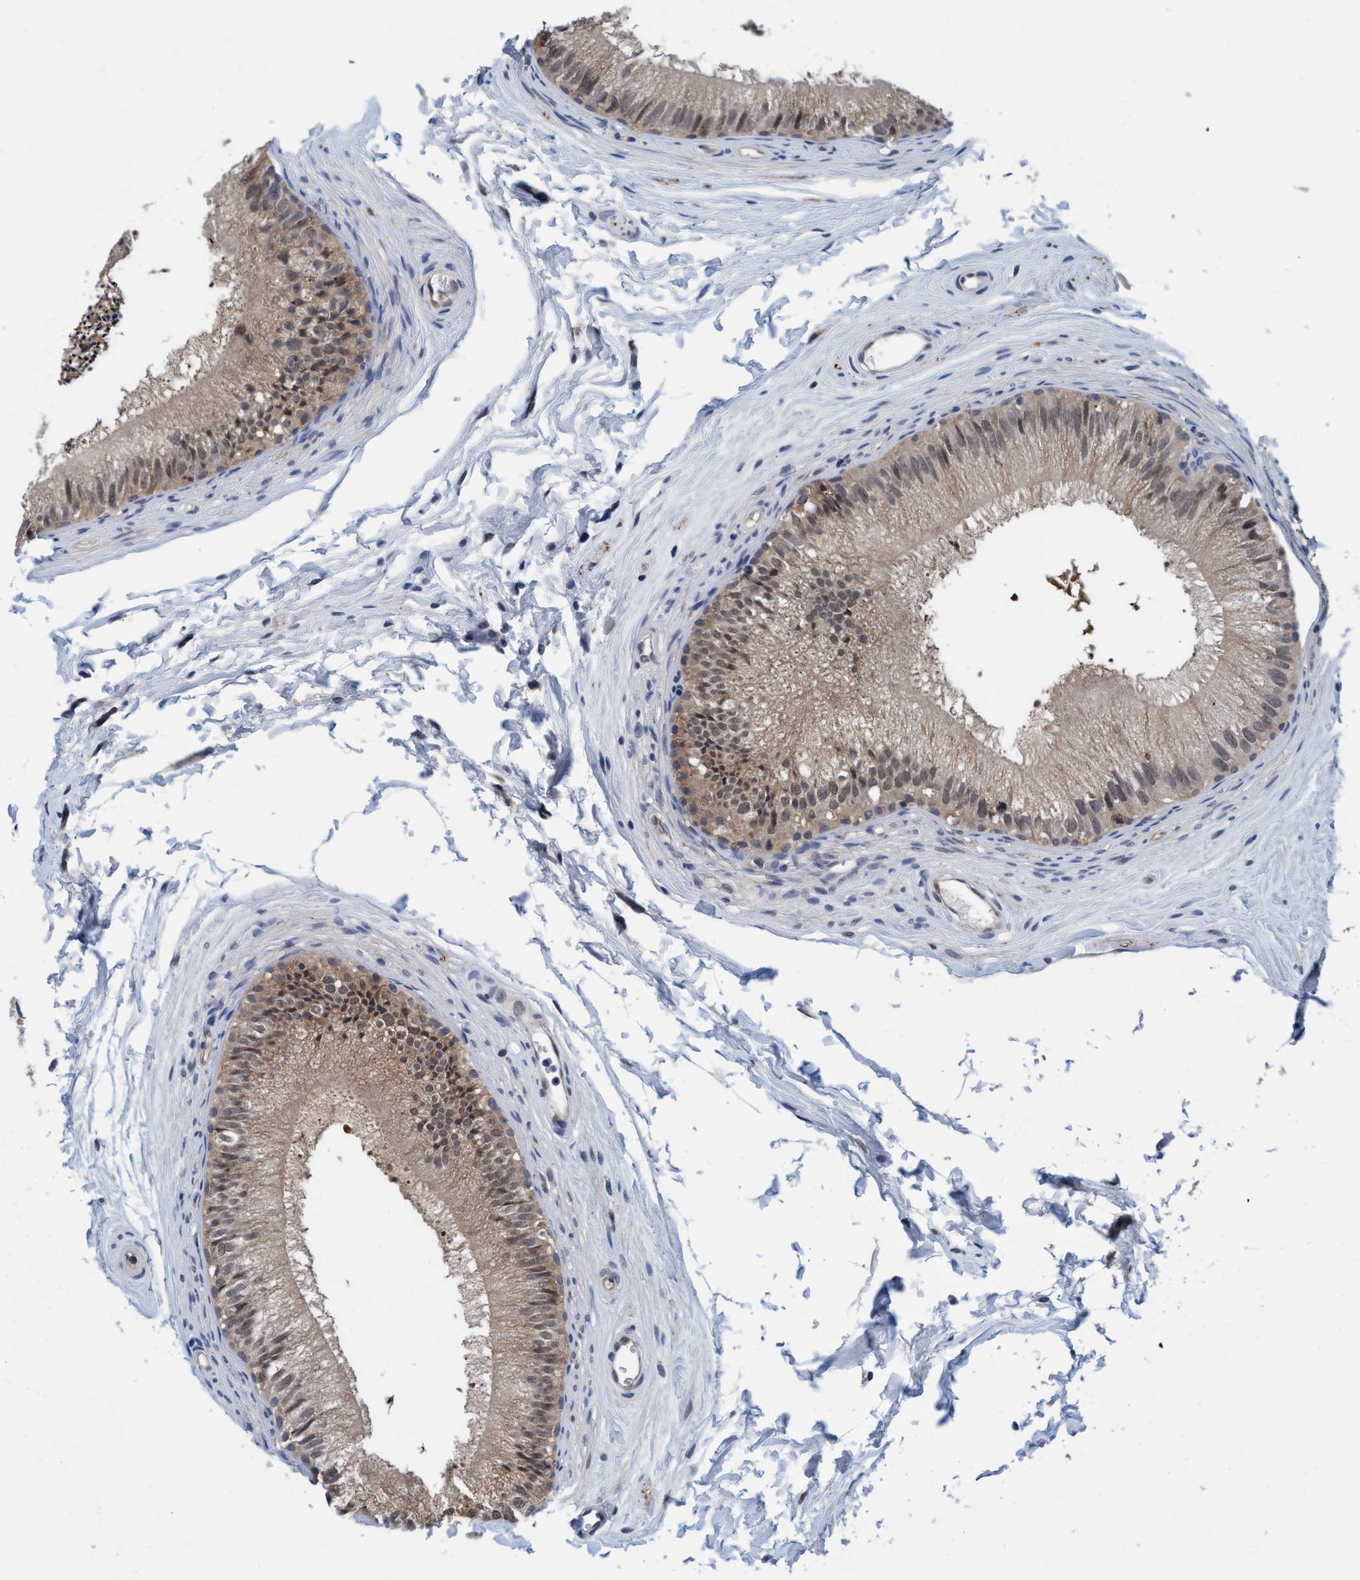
{"staining": {"intensity": "weak", "quantity": ">75%", "location": "cytoplasmic/membranous,nuclear"}, "tissue": "epididymis", "cell_type": "Glandular cells", "image_type": "normal", "snomed": [{"axis": "morphology", "description": "Normal tissue, NOS"}, {"axis": "topography", "description": "Epididymis"}], "caption": "High-magnification brightfield microscopy of unremarkable epididymis stained with DAB (3,3'-diaminobenzidine) (brown) and counterstained with hematoxylin (blue). glandular cells exhibit weak cytoplasmic/membranous,nuclear expression is present in approximately>75% of cells. (brown staining indicates protein expression, while blue staining denotes nuclei).", "gene": "PSMD12", "patient": {"sex": "male", "age": 56}}